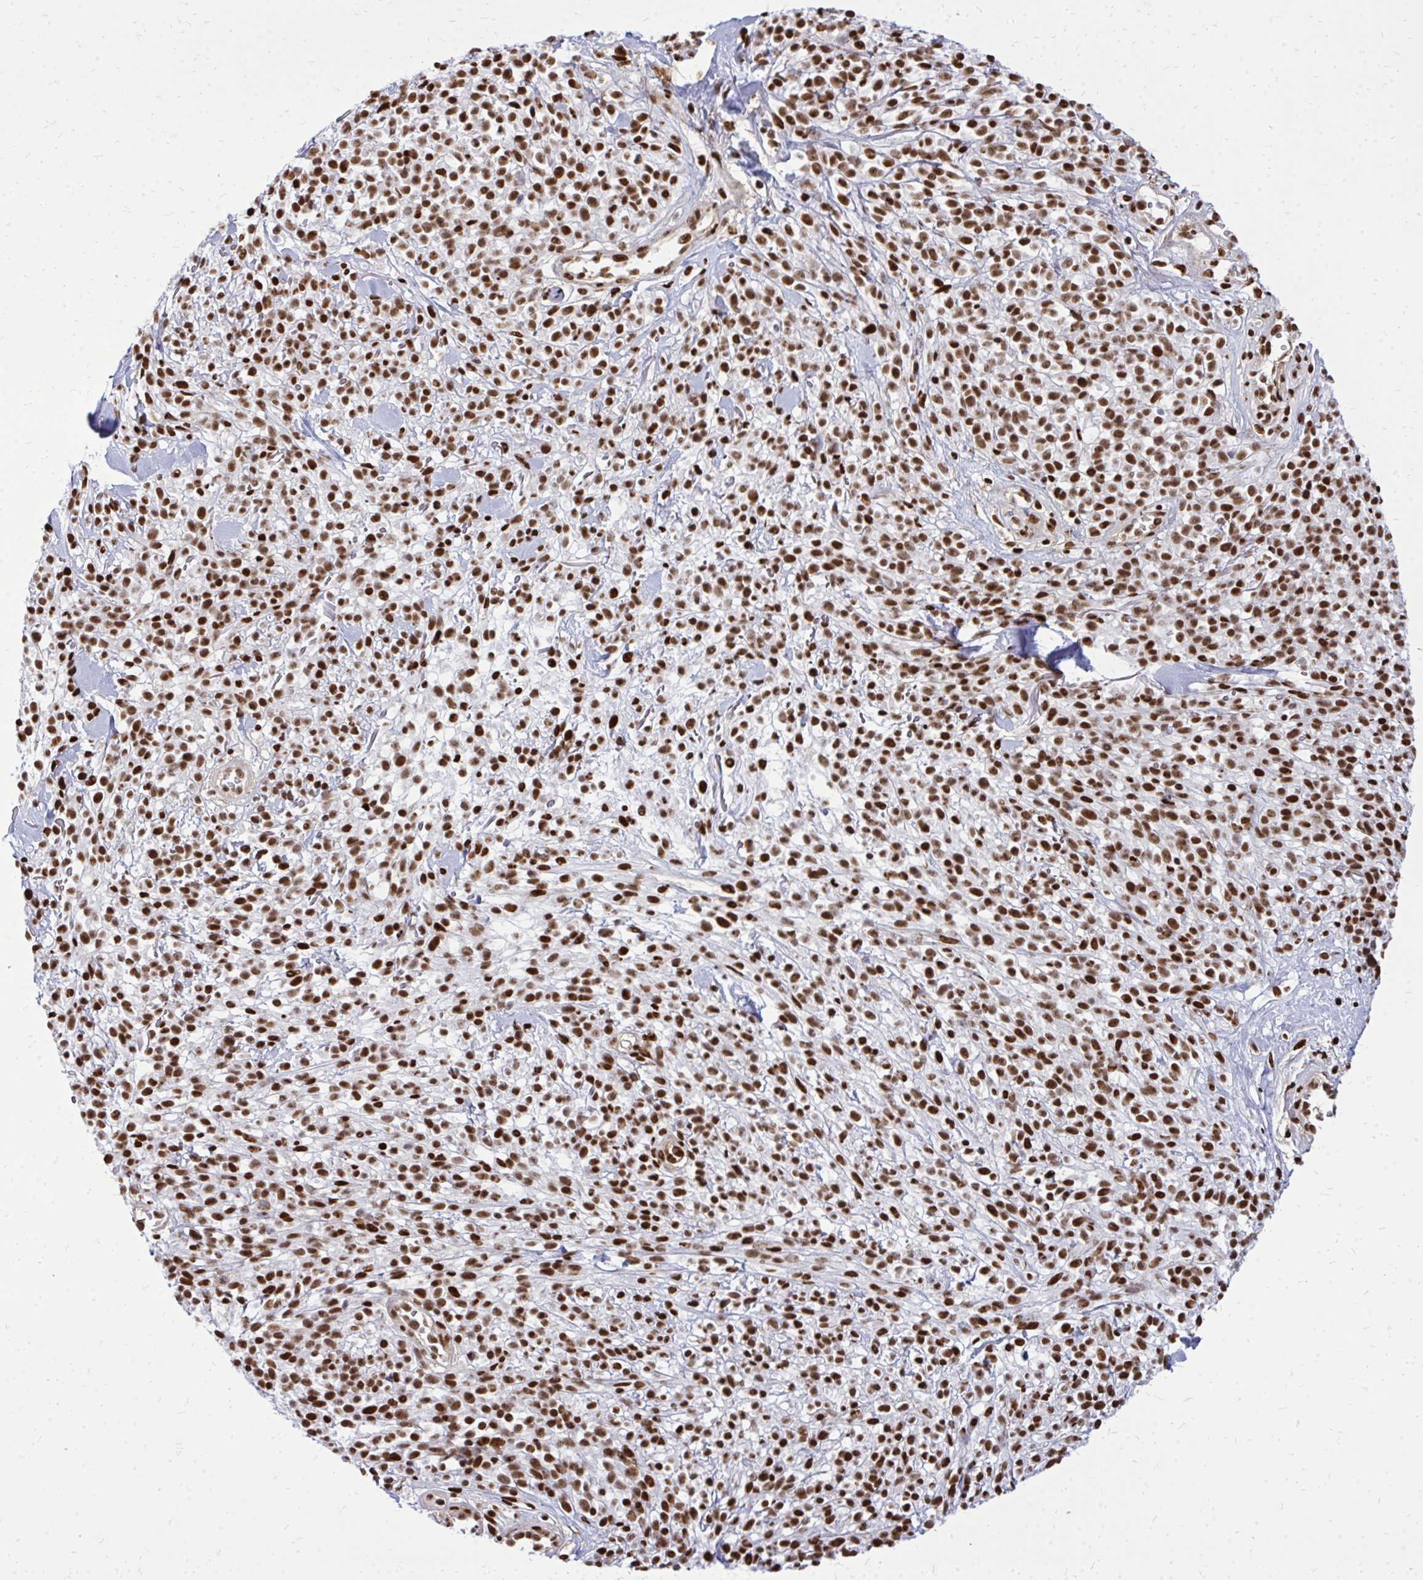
{"staining": {"intensity": "strong", "quantity": ">75%", "location": "nuclear"}, "tissue": "melanoma", "cell_type": "Tumor cells", "image_type": "cancer", "snomed": [{"axis": "morphology", "description": "Malignant melanoma, NOS"}, {"axis": "topography", "description": "Skin"}, {"axis": "topography", "description": "Skin of trunk"}], "caption": "Tumor cells exhibit high levels of strong nuclear expression in approximately >75% of cells in malignant melanoma.", "gene": "TBL1Y", "patient": {"sex": "male", "age": 74}}